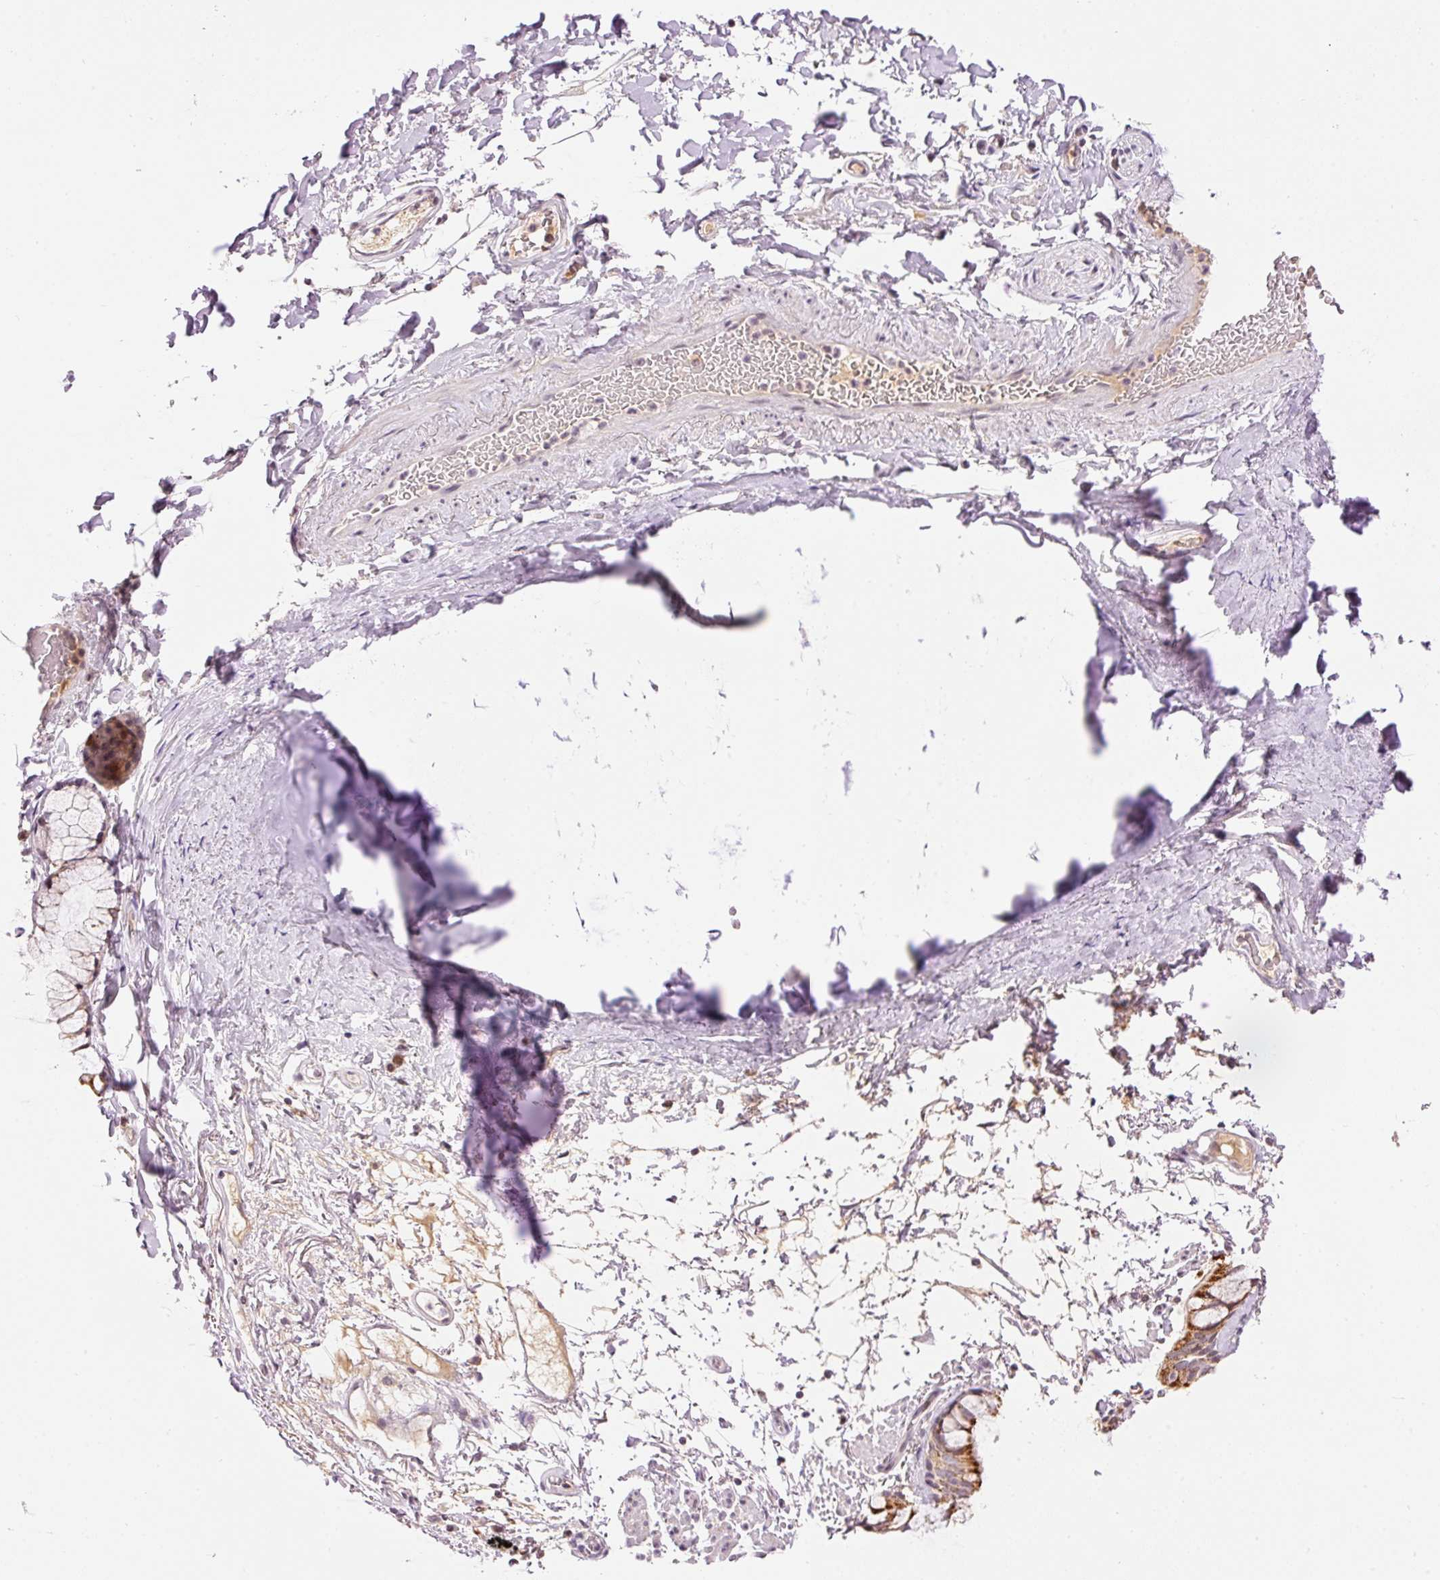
{"staining": {"intensity": "strong", "quantity": "25%-75%", "location": "cytoplasmic/membranous"}, "tissue": "bronchus", "cell_type": "Respiratory epithelial cells", "image_type": "normal", "snomed": [{"axis": "morphology", "description": "Normal tissue, NOS"}, {"axis": "topography", "description": "Bronchus"}], "caption": "The histopathology image reveals immunohistochemical staining of normal bronchus. There is strong cytoplasmic/membranous expression is appreciated in approximately 25%-75% of respiratory epithelial cells. (IHC, brightfield microscopy, high magnification).", "gene": "ABHD11", "patient": {"sex": "male", "age": 70}}